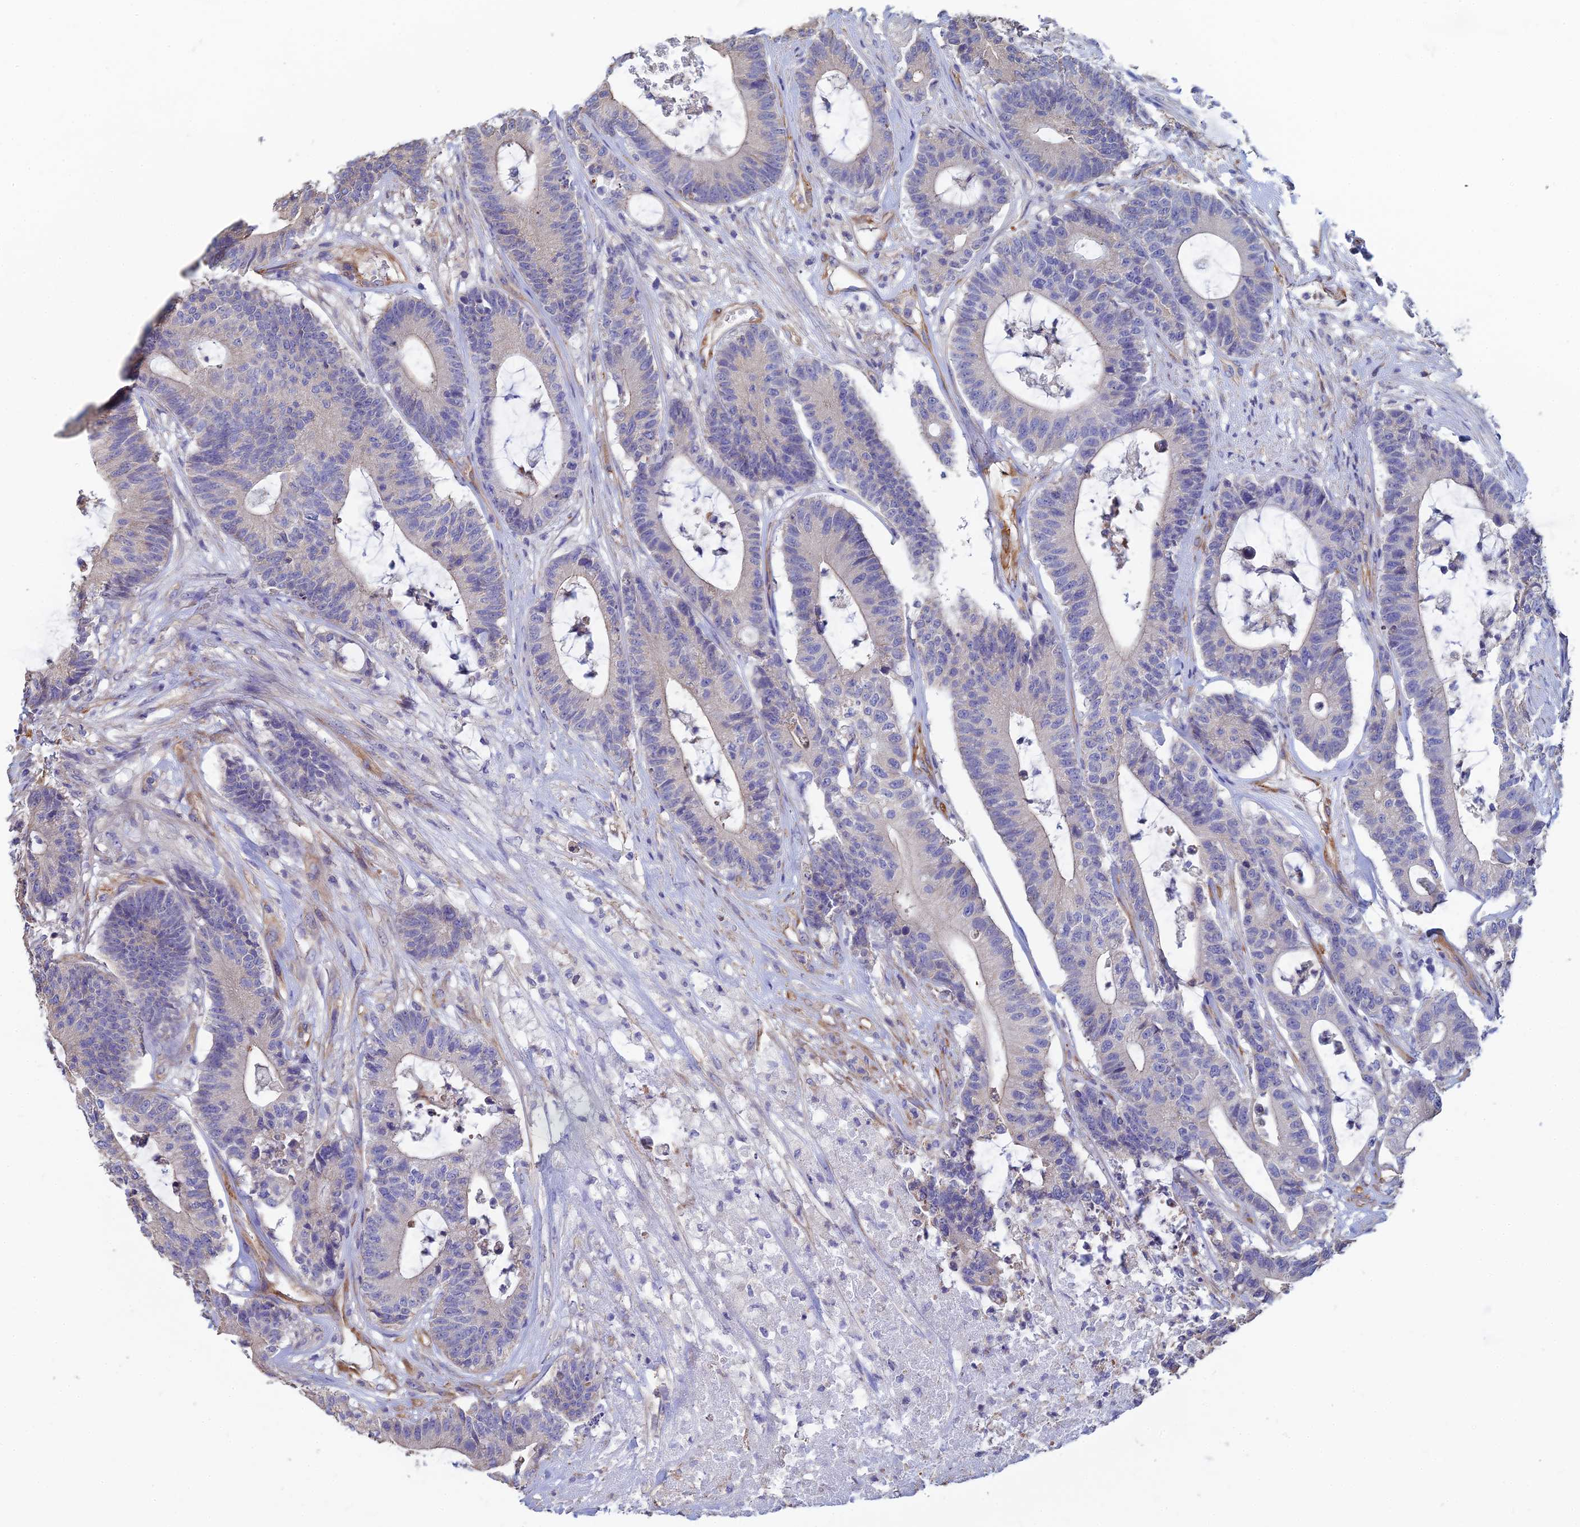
{"staining": {"intensity": "negative", "quantity": "none", "location": "none"}, "tissue": "colorectal cancer", "cell_type": "Tumor cells", "image_type": "cancer", "snomed": [{"axis": "morphology", "description": "Adenocarcinoma, NOS"}, {"axis": "topography", "description": "Colon"}], "caption": "The photomicrograph reveals no significant positivity in tumor cells of adenocarcinoma (colorectal).", "gene": "PCDHA5", "patient": {"sex": "female", "age": 84}}